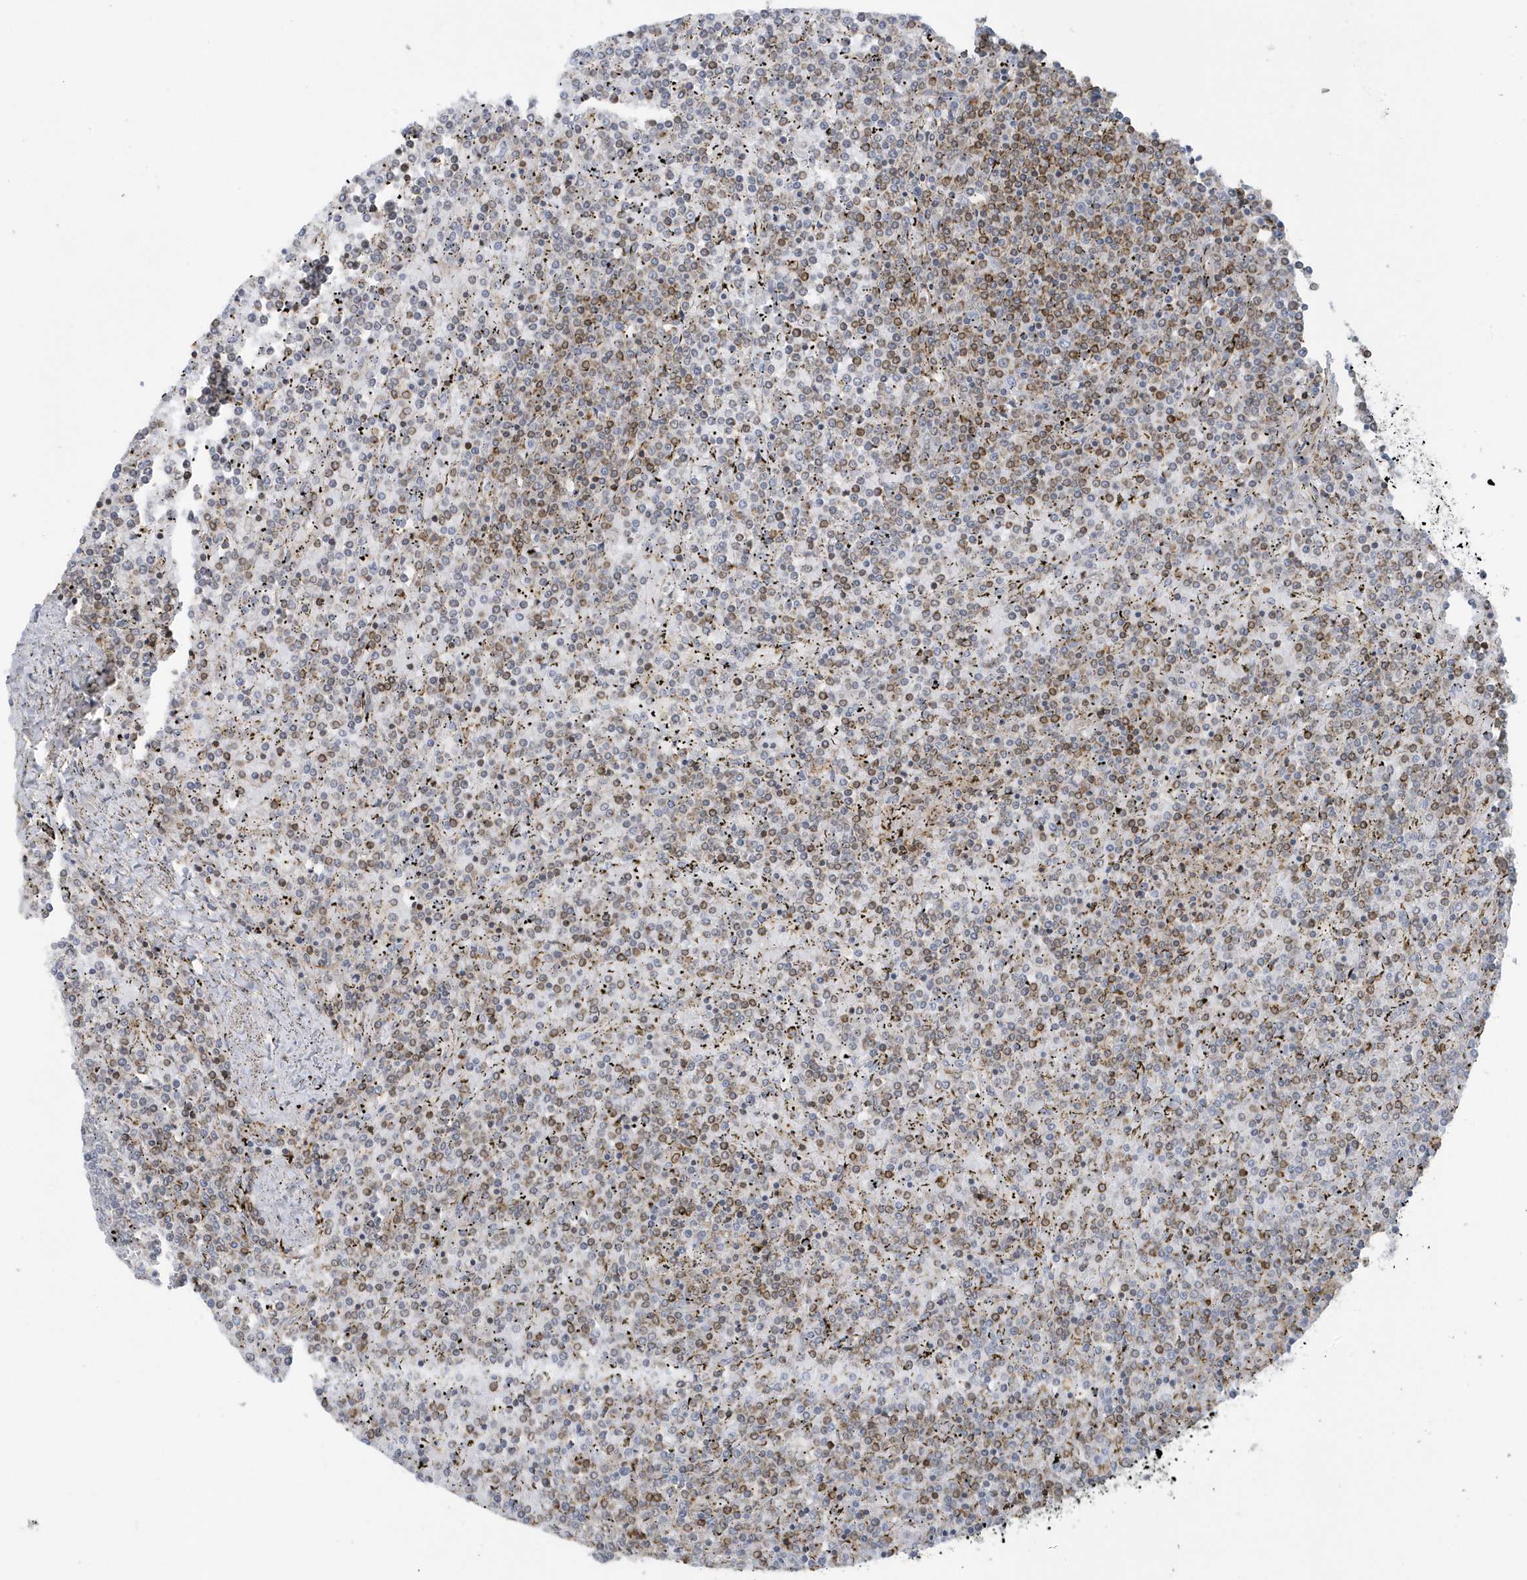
{"staining": {"intensity": "moderate", "quantity": "25%-75%", "location": "cytoplasmic/membranous"}, "tissue": "lymphoma", "cell_type": "Tumor cells", "image_type": "cancer", "snomed": [{"axis": "morphology", "description": "Malignant lymphoma, non-Hodgkin's type, Low grade"}, {"axis": "topography", "description": "Spleen"}], "caption": "A brown stain labels moderate cytoplasmic/membranous expression of a protein in human lymphoma tumor cells.", "gene": "CACNB2", "patient": {"sex": "female", "age": 19}}